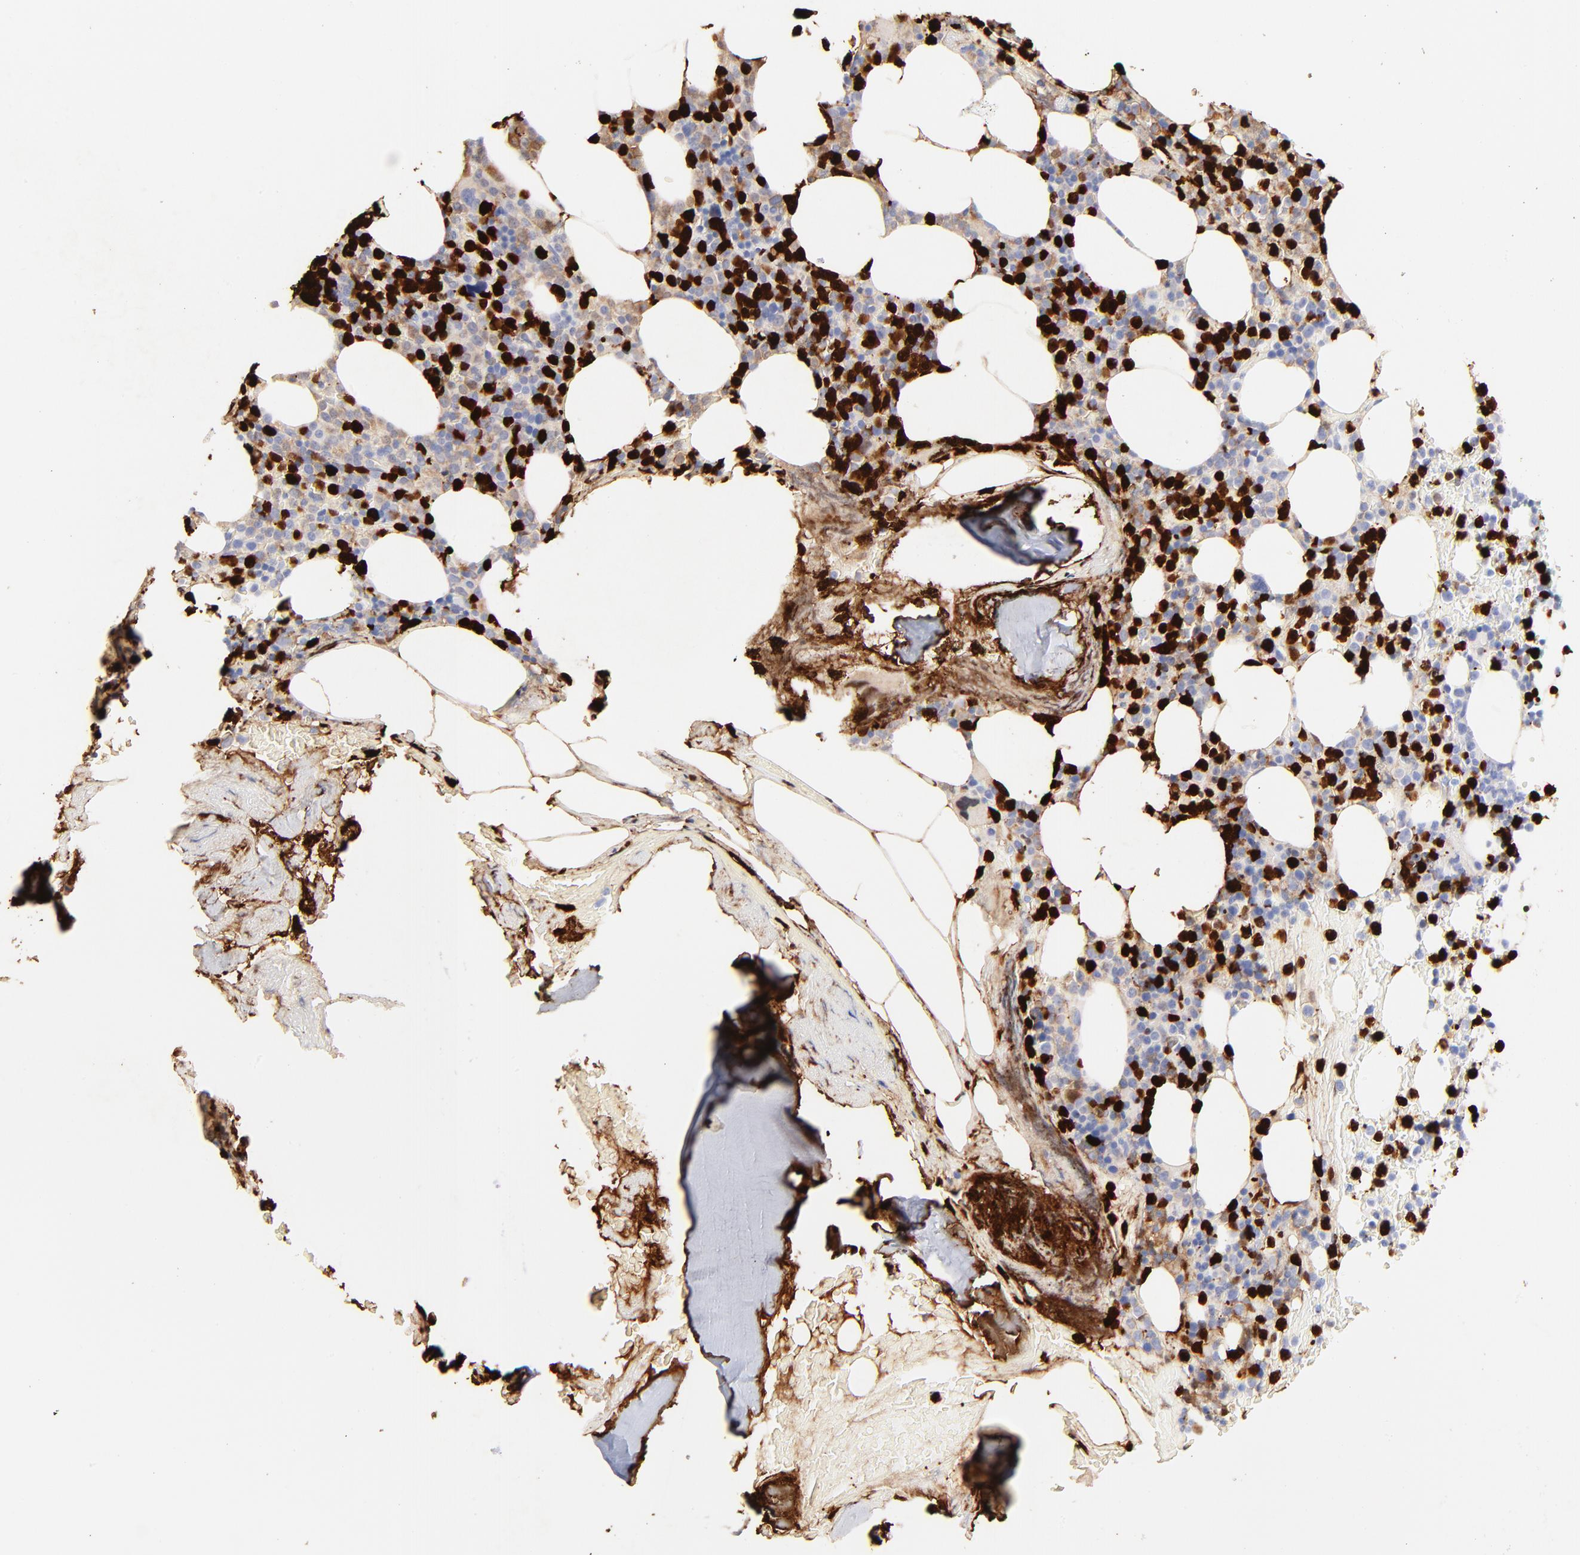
{"staining": {"intensity": "strong", "quantity": "25%-75%", "location": "cytoplasmic/membranous,nuclear"}, "tissue": "bone marrow", "cell_type": "Hematopoietic cells", "image_type": "normal", "snomed": [{"axis": "morphology", "description": "Normal tissue, NOS"}, {"axis": "topography", "description": "Bone marrow"}], "caption": "This histopathology image demonstrates immunohistochemistry (IHC) staining of unremarkable bone marrow, with high strong cytoplasmic/membranous,nuclear positivity in about 25%-75% of hematopoietic cells.", "gene": "S100A12", "patient": {"sex": "female", "age": 66}}